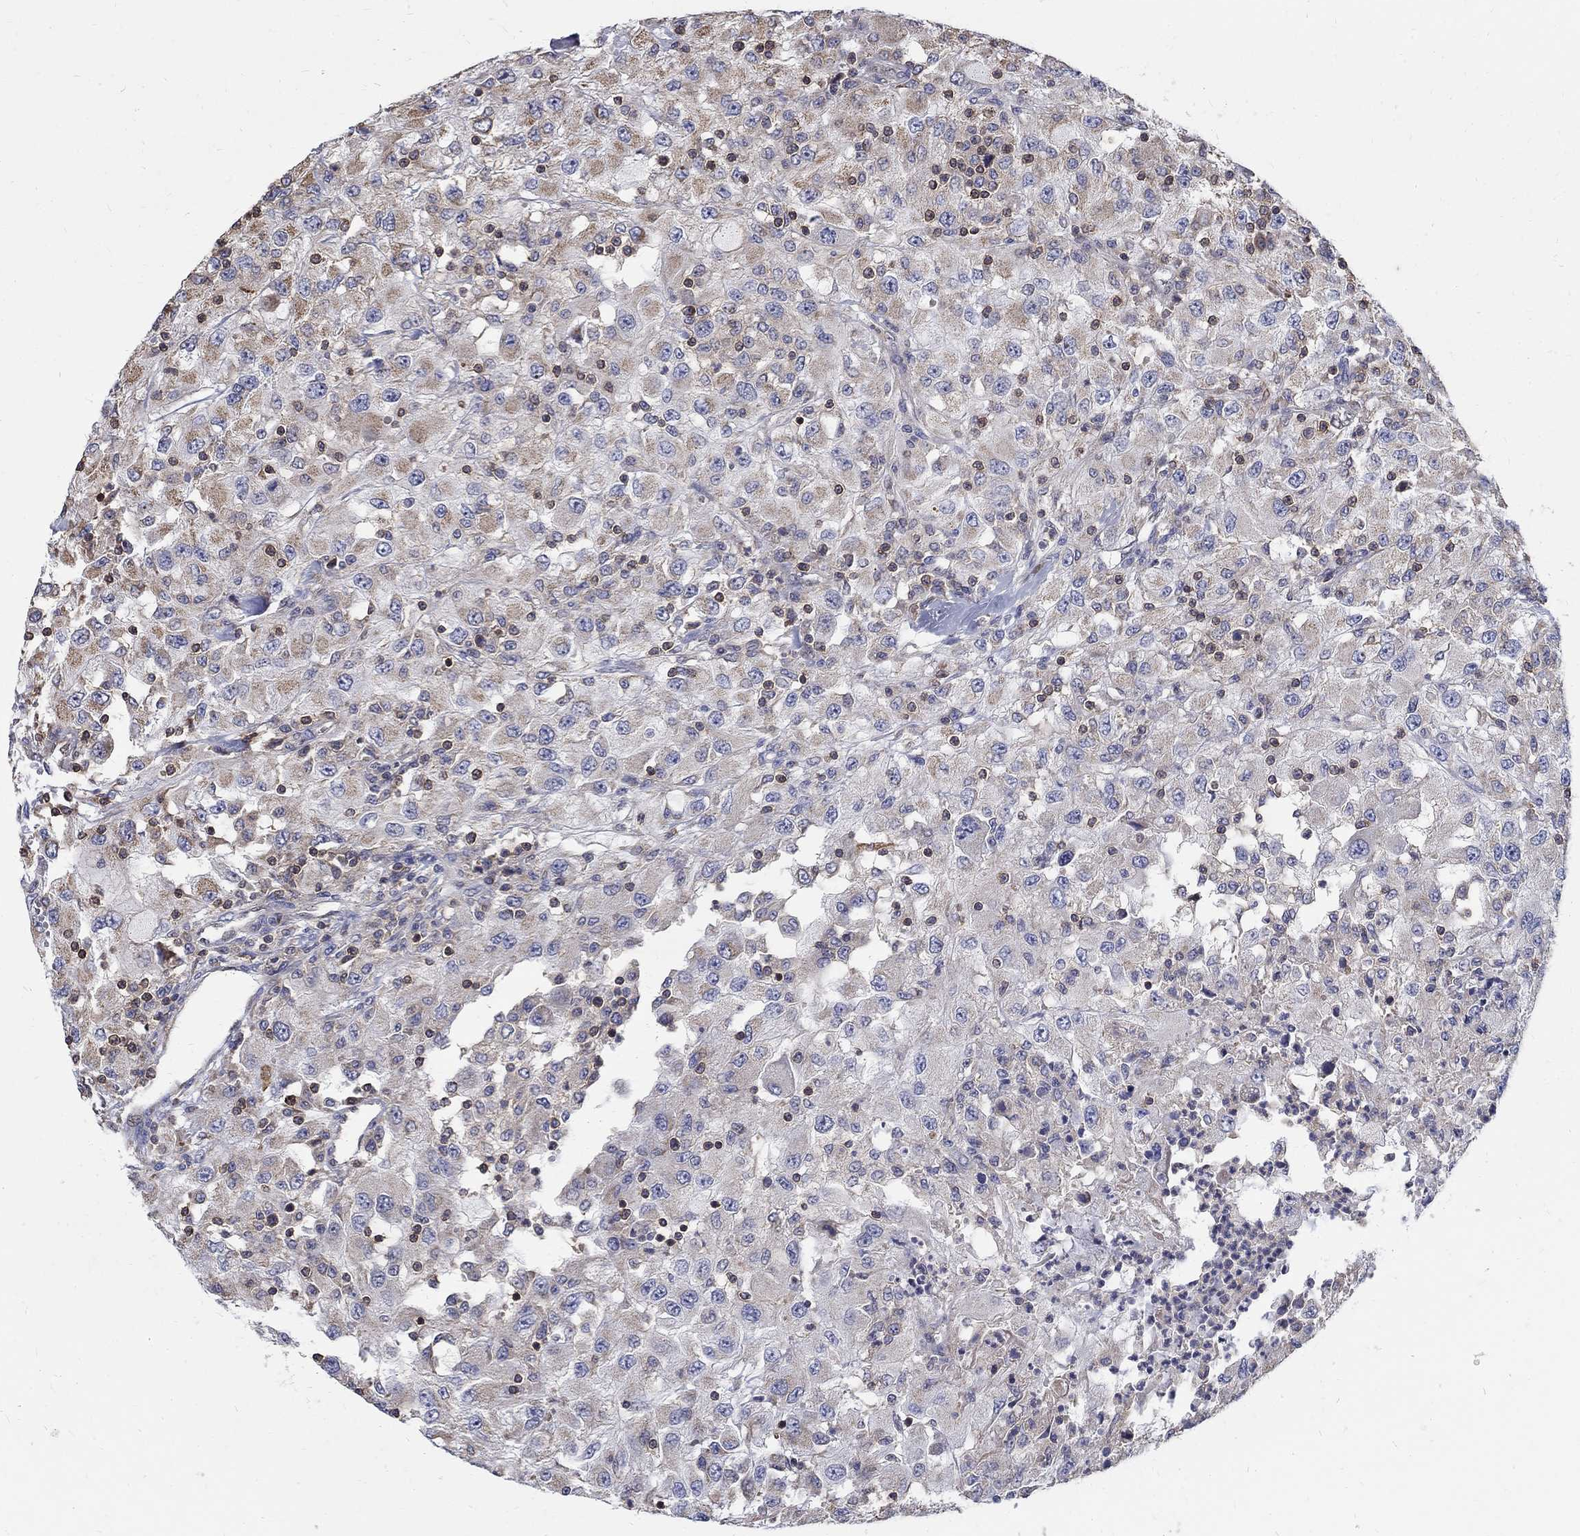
{"staining": {"intensity": "weak", "quantity": "25%-75%", "location": "cytoplasmic/membranous"}, "tissue": "renal cancer", "cell_type": "Tumor cells", "image_type": "cancer", "snomed": [{"axis": "morphology", "description": "Adenocarcinoma, NOS"}, {"axis": "topography", "description": "Kidney"}], "caption": "Protein staining of adenocarcinoma (renal) tissue demonstrates weak cytoplasmic/membranous positivity in about 25%-75% of tumor cells. (DAB = brown stain, brightfield microscopy at high magnification).", "gene": "AGAP2", "patient": {"sex": "female", "age": 67}}